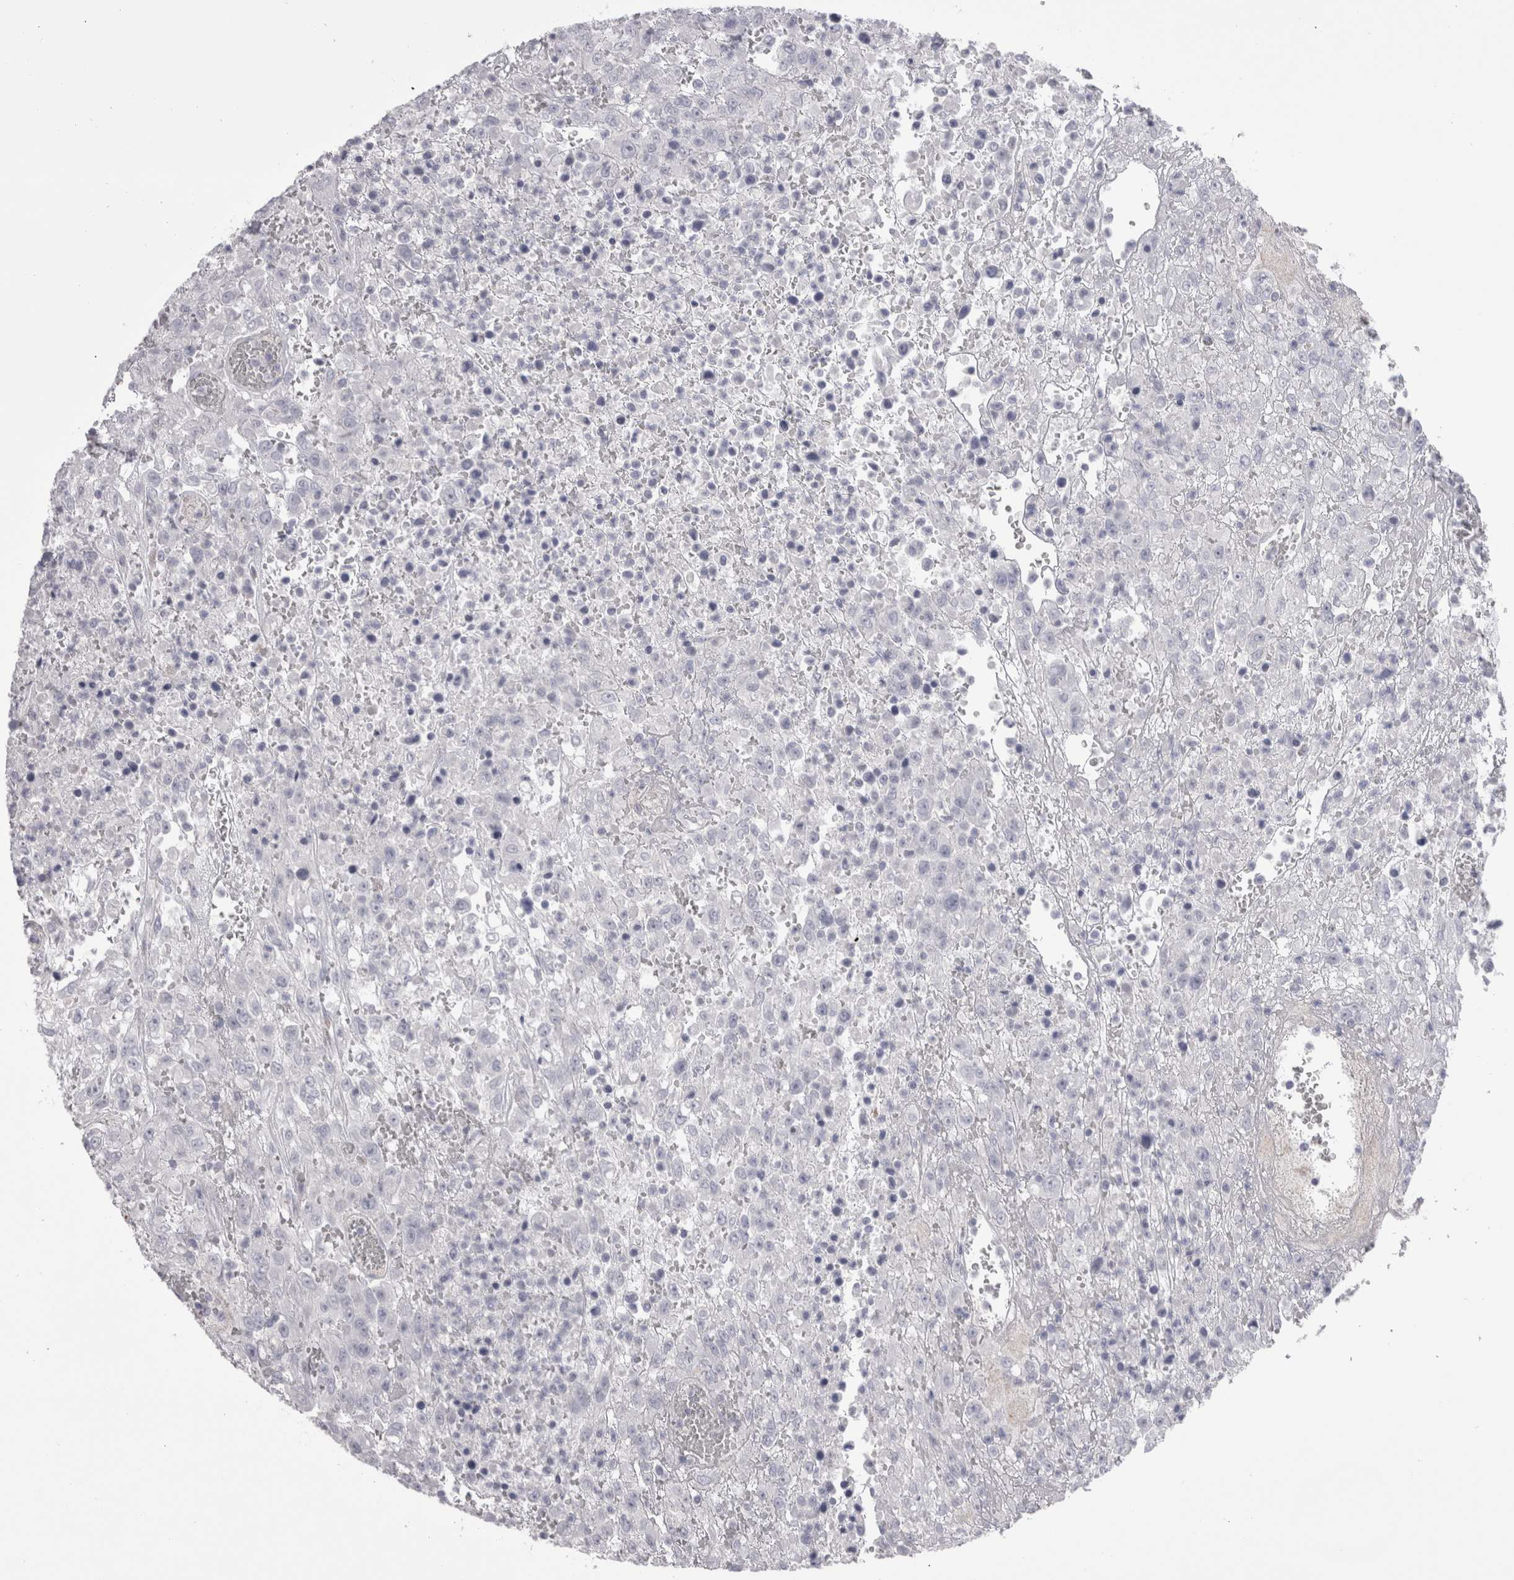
{"staining": {"intensity": "negative", "quantity": "none", "location": "none"}, "tissue": "urothelial cancer", "cell_type": "Tumor cells", "image_type": "cancer", "snomed": [{"axis": "morphology", "description": "Urothelial carcinoma, High grade"}, {"axis": "topography", "description": "Urinary bladder"}], "caption": "Human urothelial cancer stained for a protein using IHC exhibits no staining in tumor cells.", "gene": "EPDR1", "patient": {"sex": "male", "age": 46}}